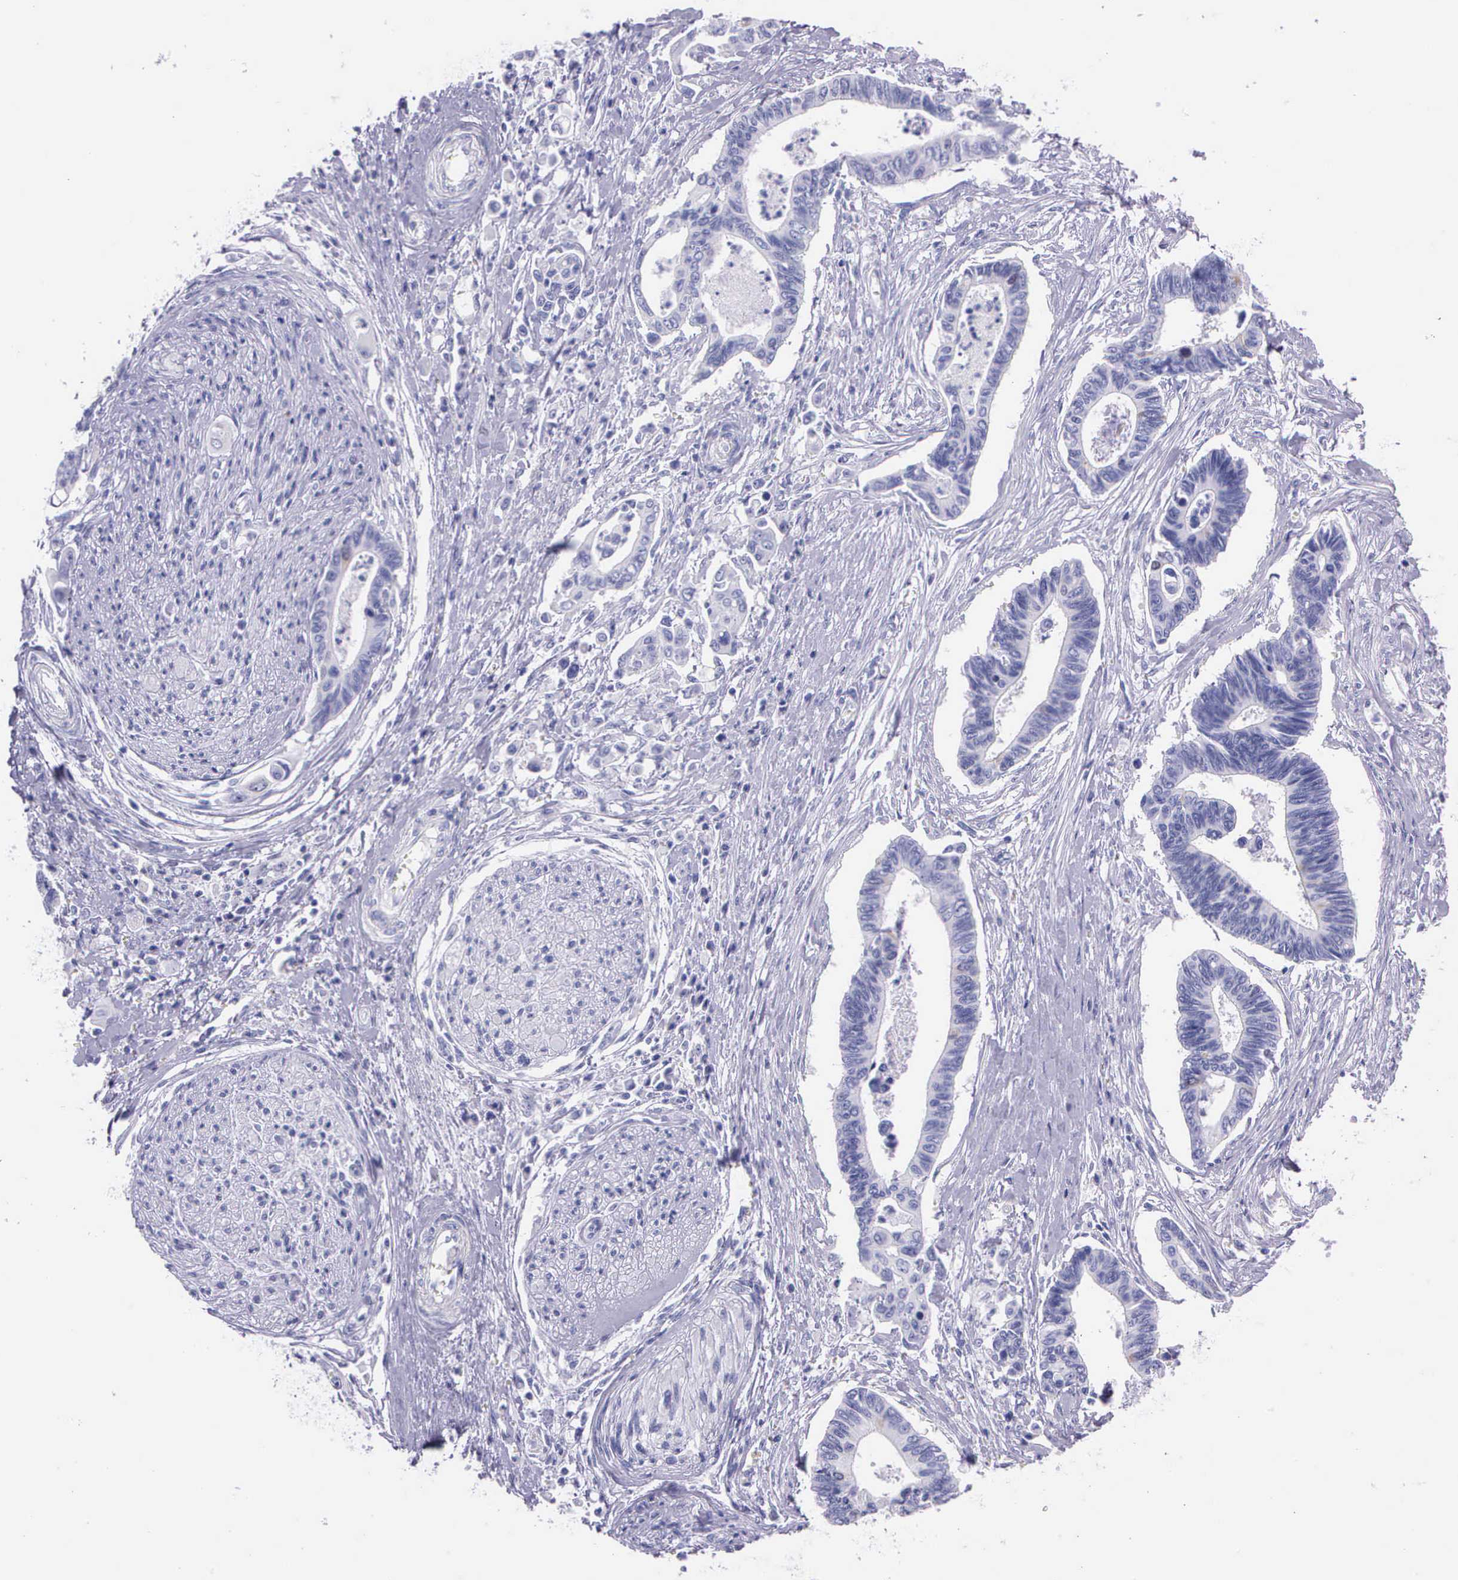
{"staining": {"intensity": "negative", "quantity": "none", "location": "none"}, "tissue": "pancreatic cancer", "cell_type": "Tumor cells", "image_type": "cancer", "snomed": [{"axis": "morphology", "description": "Adenocarcinoma, NOS"}, {"axis": "topography", "description": "Pancreas"}], "caption": "Tumor cells show no significant protein positivity in pancreatic cancer. Brightfield microscopy of immunohistochemistry (IHC) stained with DAB (3,3'-diaminobenzidine) (brown) and hematoxylin (blue), captured at high magnification.", "gene": "CCNB1", "patient": {"sex": "female", "age": 70}}